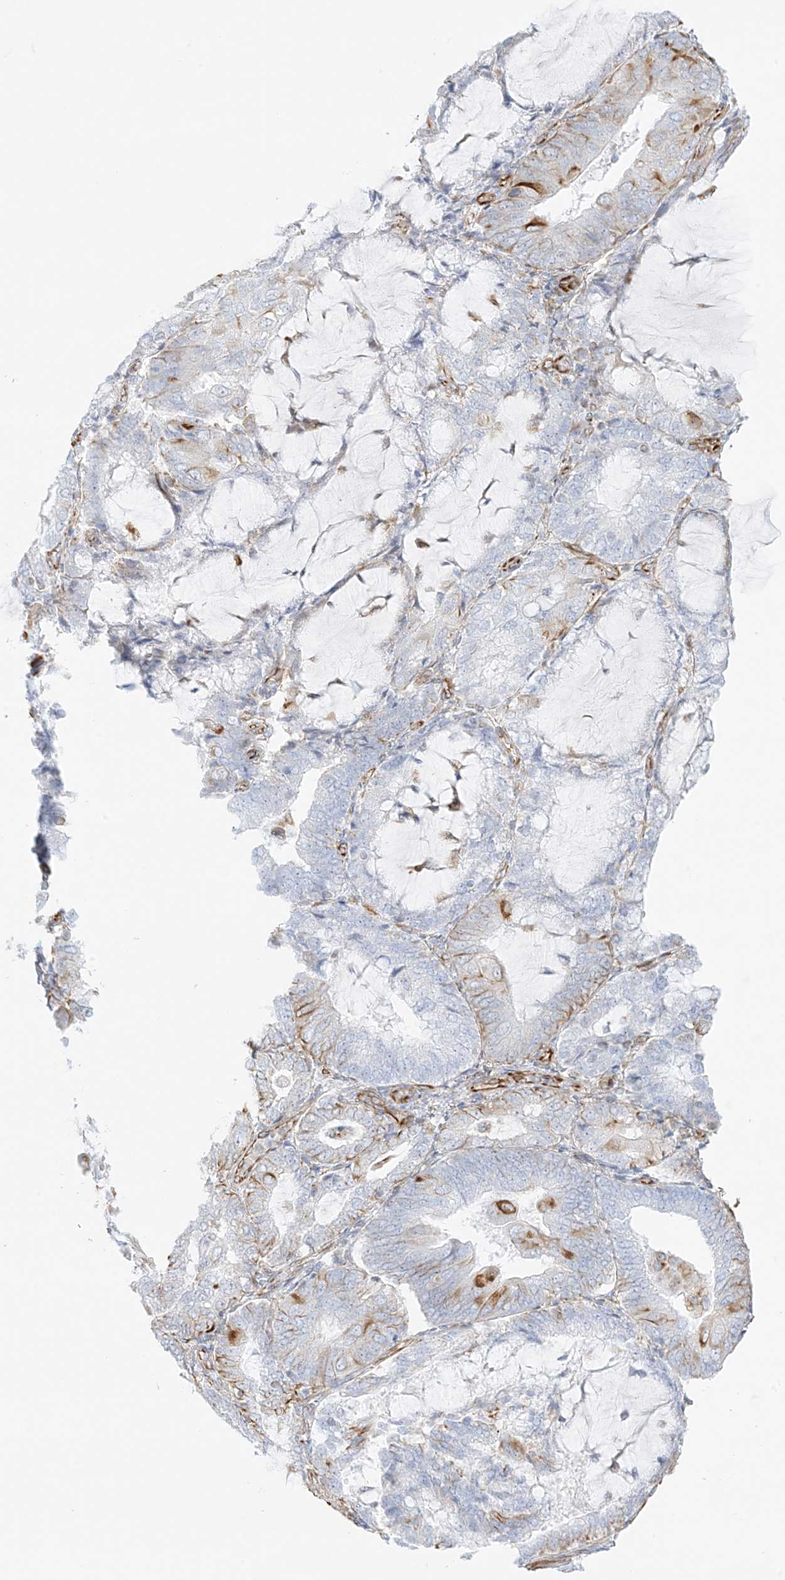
{"staining": {"intensity": "moderate", "quantity": "<25%", "location": "cytoplasmic/membranous"}, "tissue": "endometrial cancer", "cell_type": "Tumor cells", "image_type": "cancer", "snomed": [{"axis": "morphology", "description": "Adenocarcinoma, NOS"}, {"axis": "topography", "description": "Endometrium"}], "caption": "The image displays a brown stain indicating the presence of a protein in the cytoplasmic/membranous of tumor cells in endometrial cancer (adenocarcinoma).", "gene": "PID1", "patient": {"sex": "female", "age": 81}}